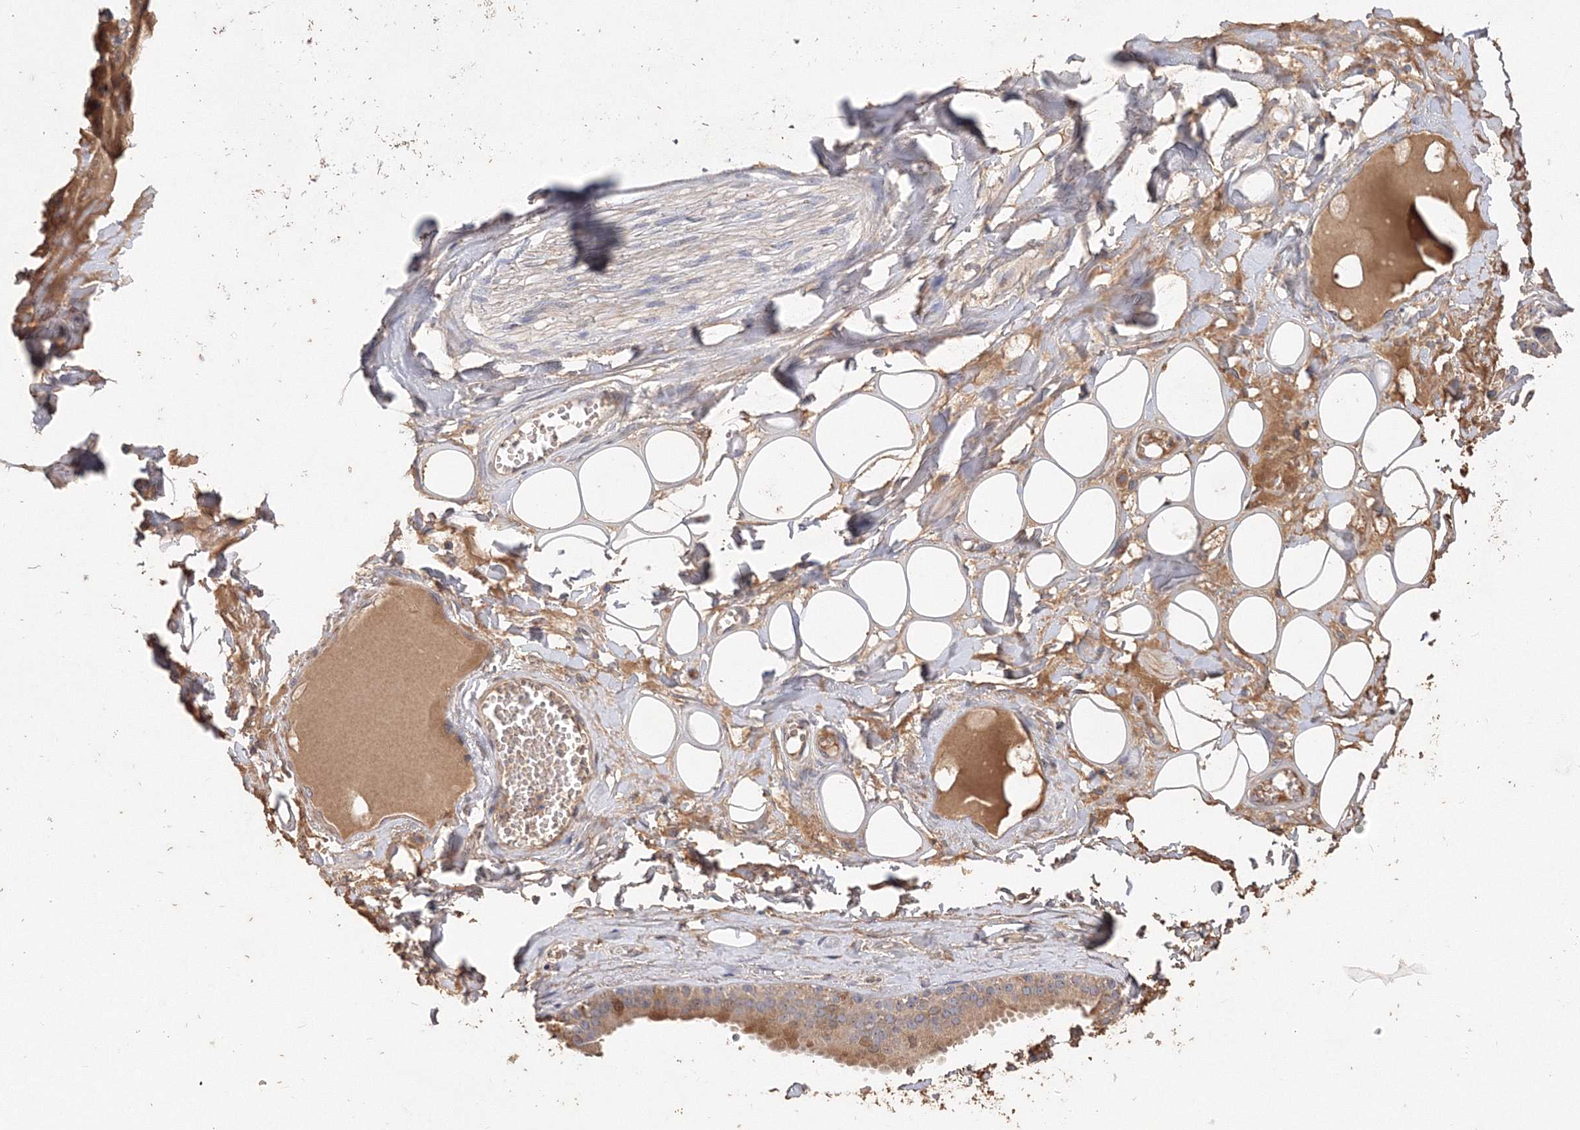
{"staining": {"intensity": "weak", "quantity": "<25%", "location": "cytoplasmic/membranous"}, "tissue": "adipose tissue", "cell_type": "Adipocytes", "image_type": "normal", "snomed": [{"axis": "morphology", "description": "Normal tissue, NOS"}, {"axis": "morphology", "description": "Inflammation, NOS"}, {"axis": "topography", "description": "Salivary gland"}, {"axis": "topography", "description": "Peripheral nerve tissue"}], "caption": "High magnification brightfield microscopy of benign adipose tissue stained with DAB (3,3'-diaminobenzidine) (brown) and counterstained with hematoxylin (blue): adipocytes show no significant expression.", "gene": "GRINA", "patient": {"sex": "female", "age": 75}}